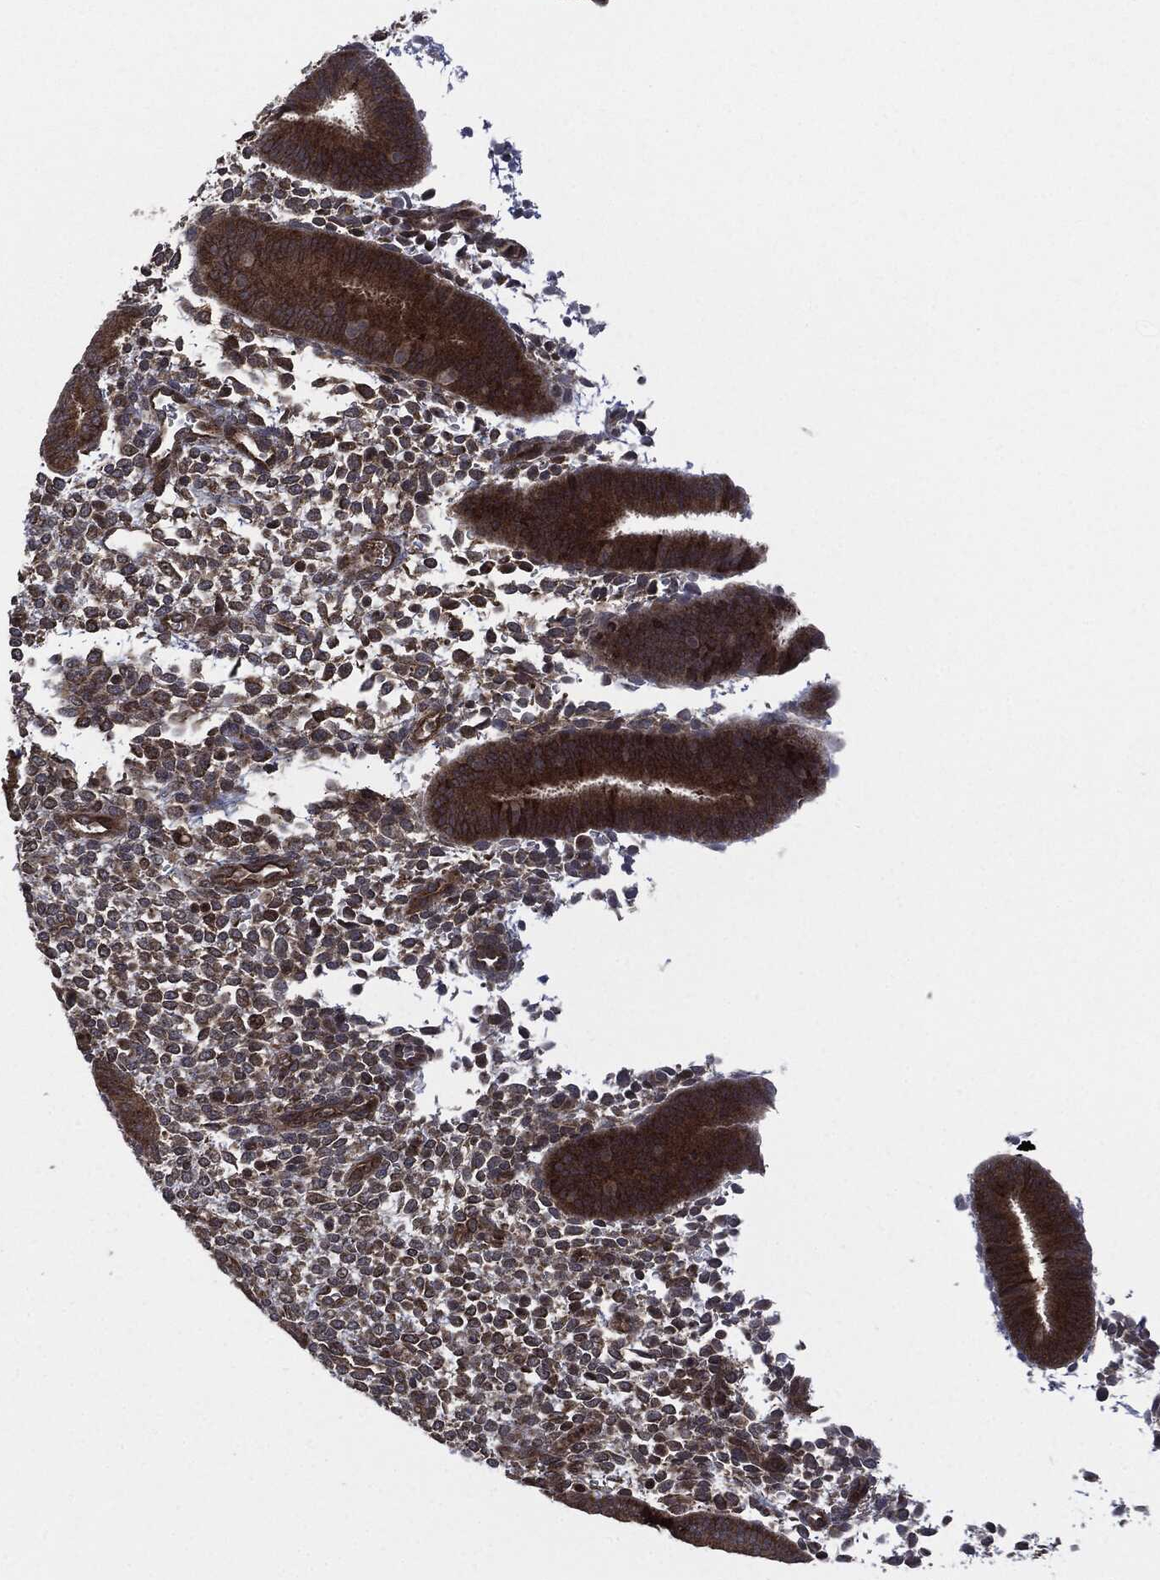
{"staining": {"intensity": "negative", "quantity": "none", "location": "none"}, "tissue": "endometrium", "cell_type": "Cells in endometrial stroma", "image_type": "normal", "snomed": [{"axis": "morphology", "description": "Normal tissue, NOS"}, {"axis": "topography", "description": "Endometrium"}], "caption": "The IHC histopathology image has no significant positivity in cells in endometrial stroma of endometrium. Brightfield microscopy of immunohistochemistry (IHC) stained with DAB (3,3'-diaminobenzidine) (brown) and hematoxylin (blue), captured at high magnification.", "gene": "HRAS", "patient": {"sex": "female", "age": 39}}